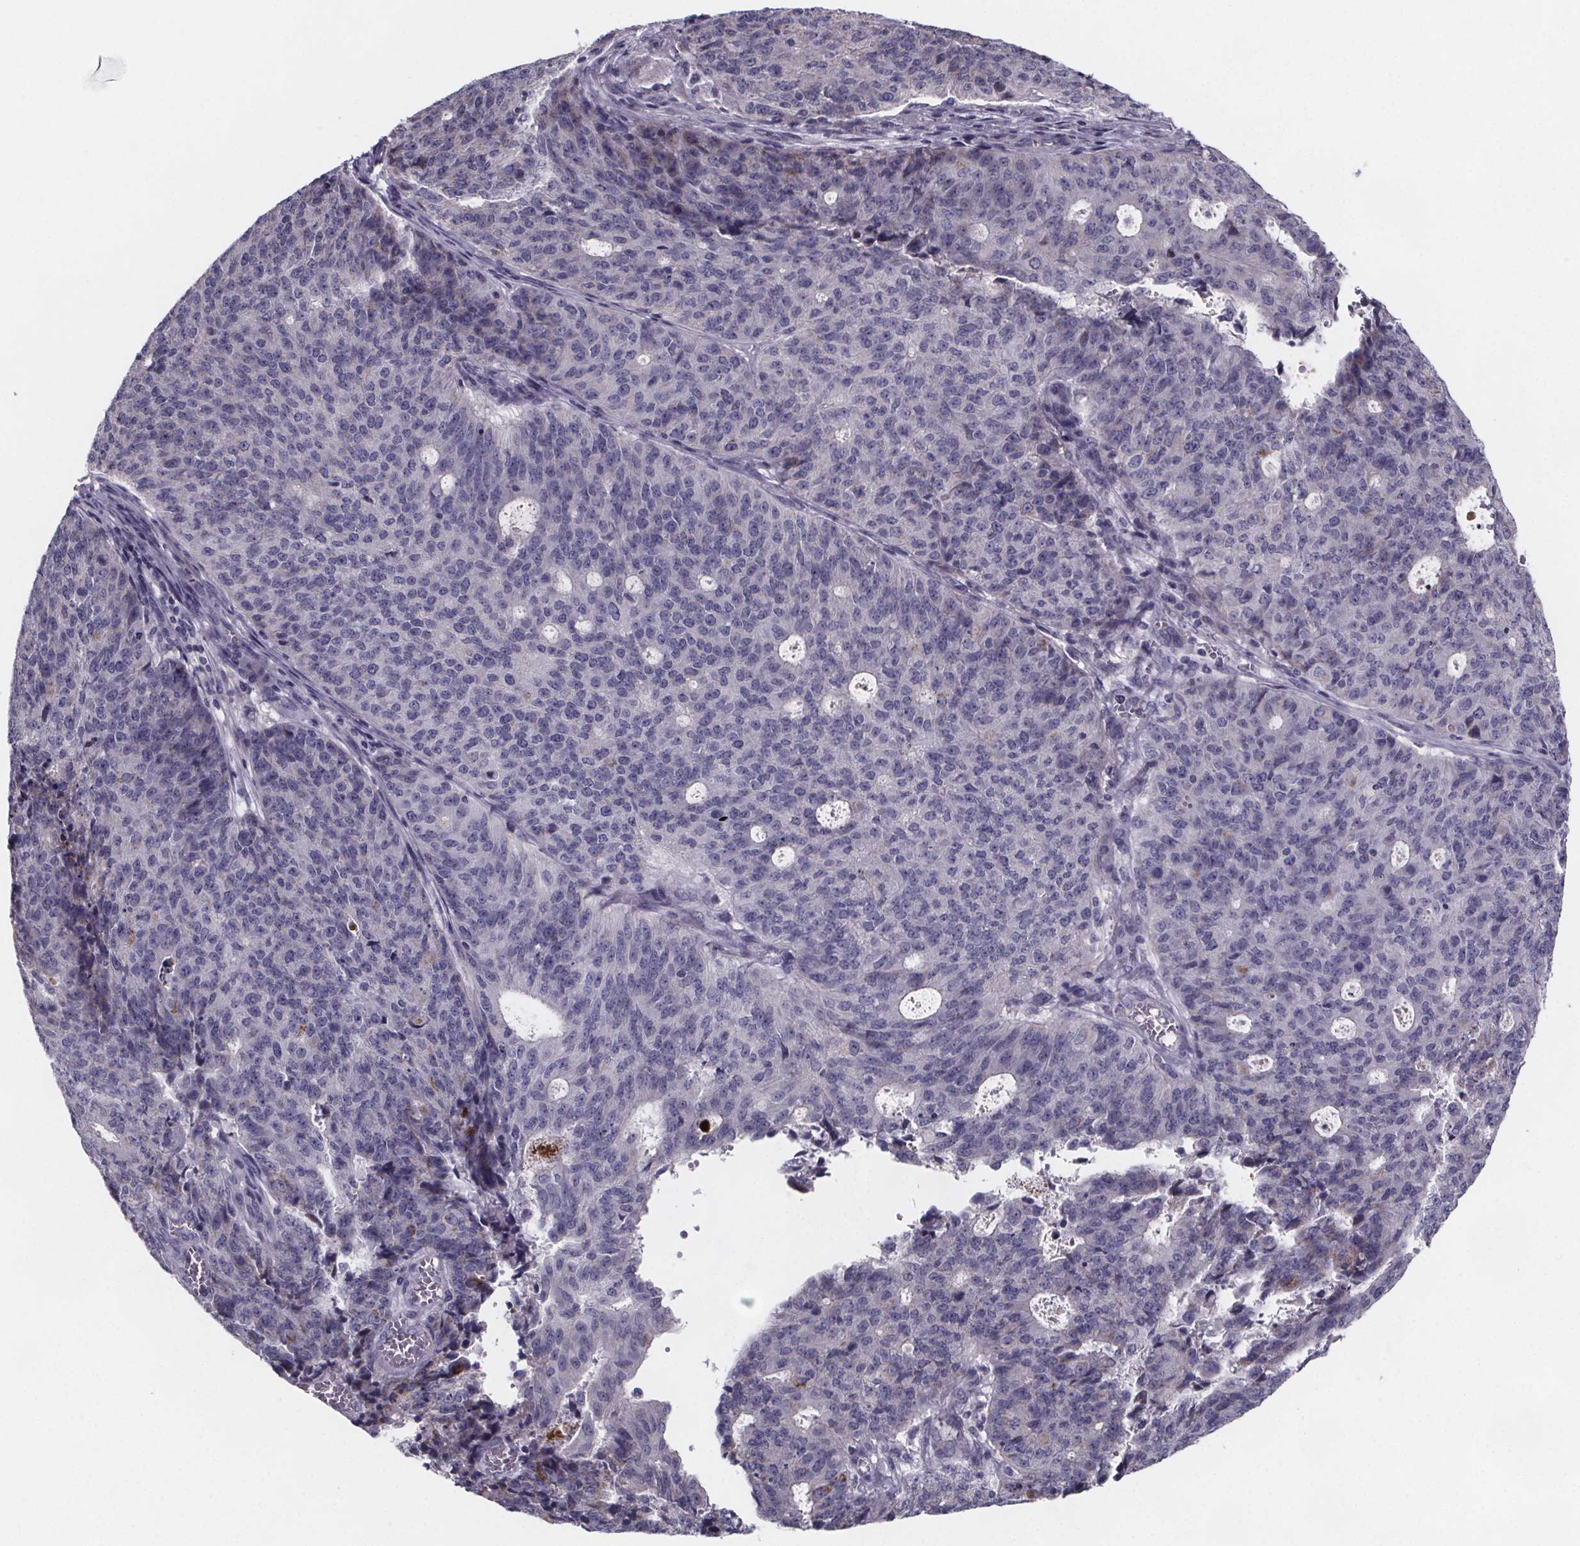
{"staining": {"intensity": "negative", "quantity": "none", "location": "none"}, "tissue": "endometrial cancer", "cell_type": "Tumor cells", "image_type": "cancer", "snomed": [{"axis": "morphology", "description": "Adenocarcinoma, NOS"}, {"axis": "topography", "description": "Endometrium"}], "caption": "Photomicrograph shows no significant protein expression in tumor cells of adenocarcinoma (endometrial). (Brightfield microscopy of DAB IHC at high magnification).", "gene": "PAH", "patient": {"sex": "female", "age": 82}}